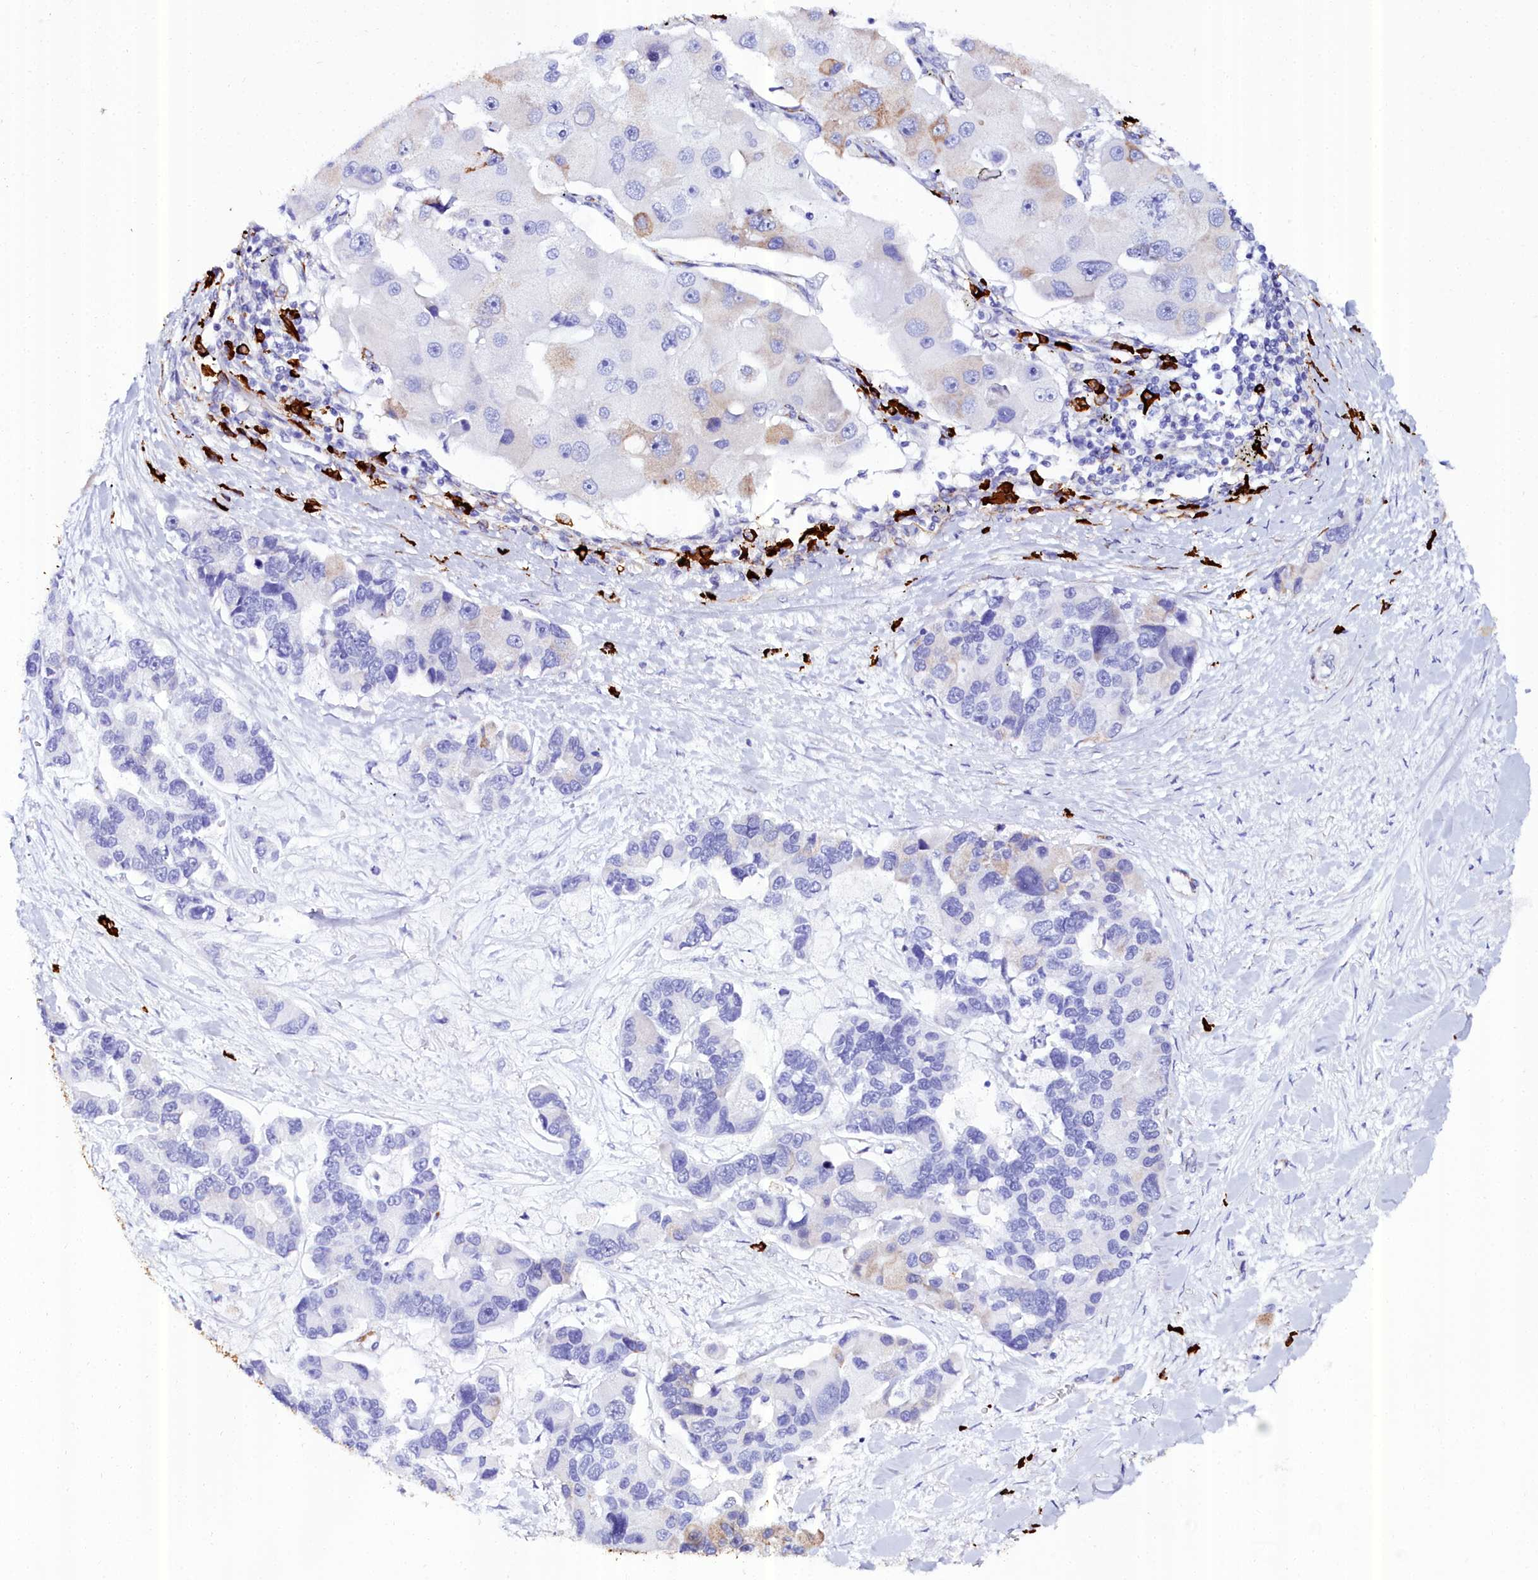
{"staining": {"intensity": "weak", "quantity": "<25%", "location": "cytoplasmic/membranous"}, "tissue": "lung cancer", "cell_type": "Tumor cells", "image_type": "cancer", "snomed": [{"axis": "morphology", "description": "Adenocarcinoma, NOS"}, {"axis": "topography", "description": "Lung"}], "caption": "Protein analysis of lung adenocarcinoma shows no significant staining in tumor cells.", "gene": "TXNDC5", "patient": {"sex": "female", "age": 54}}